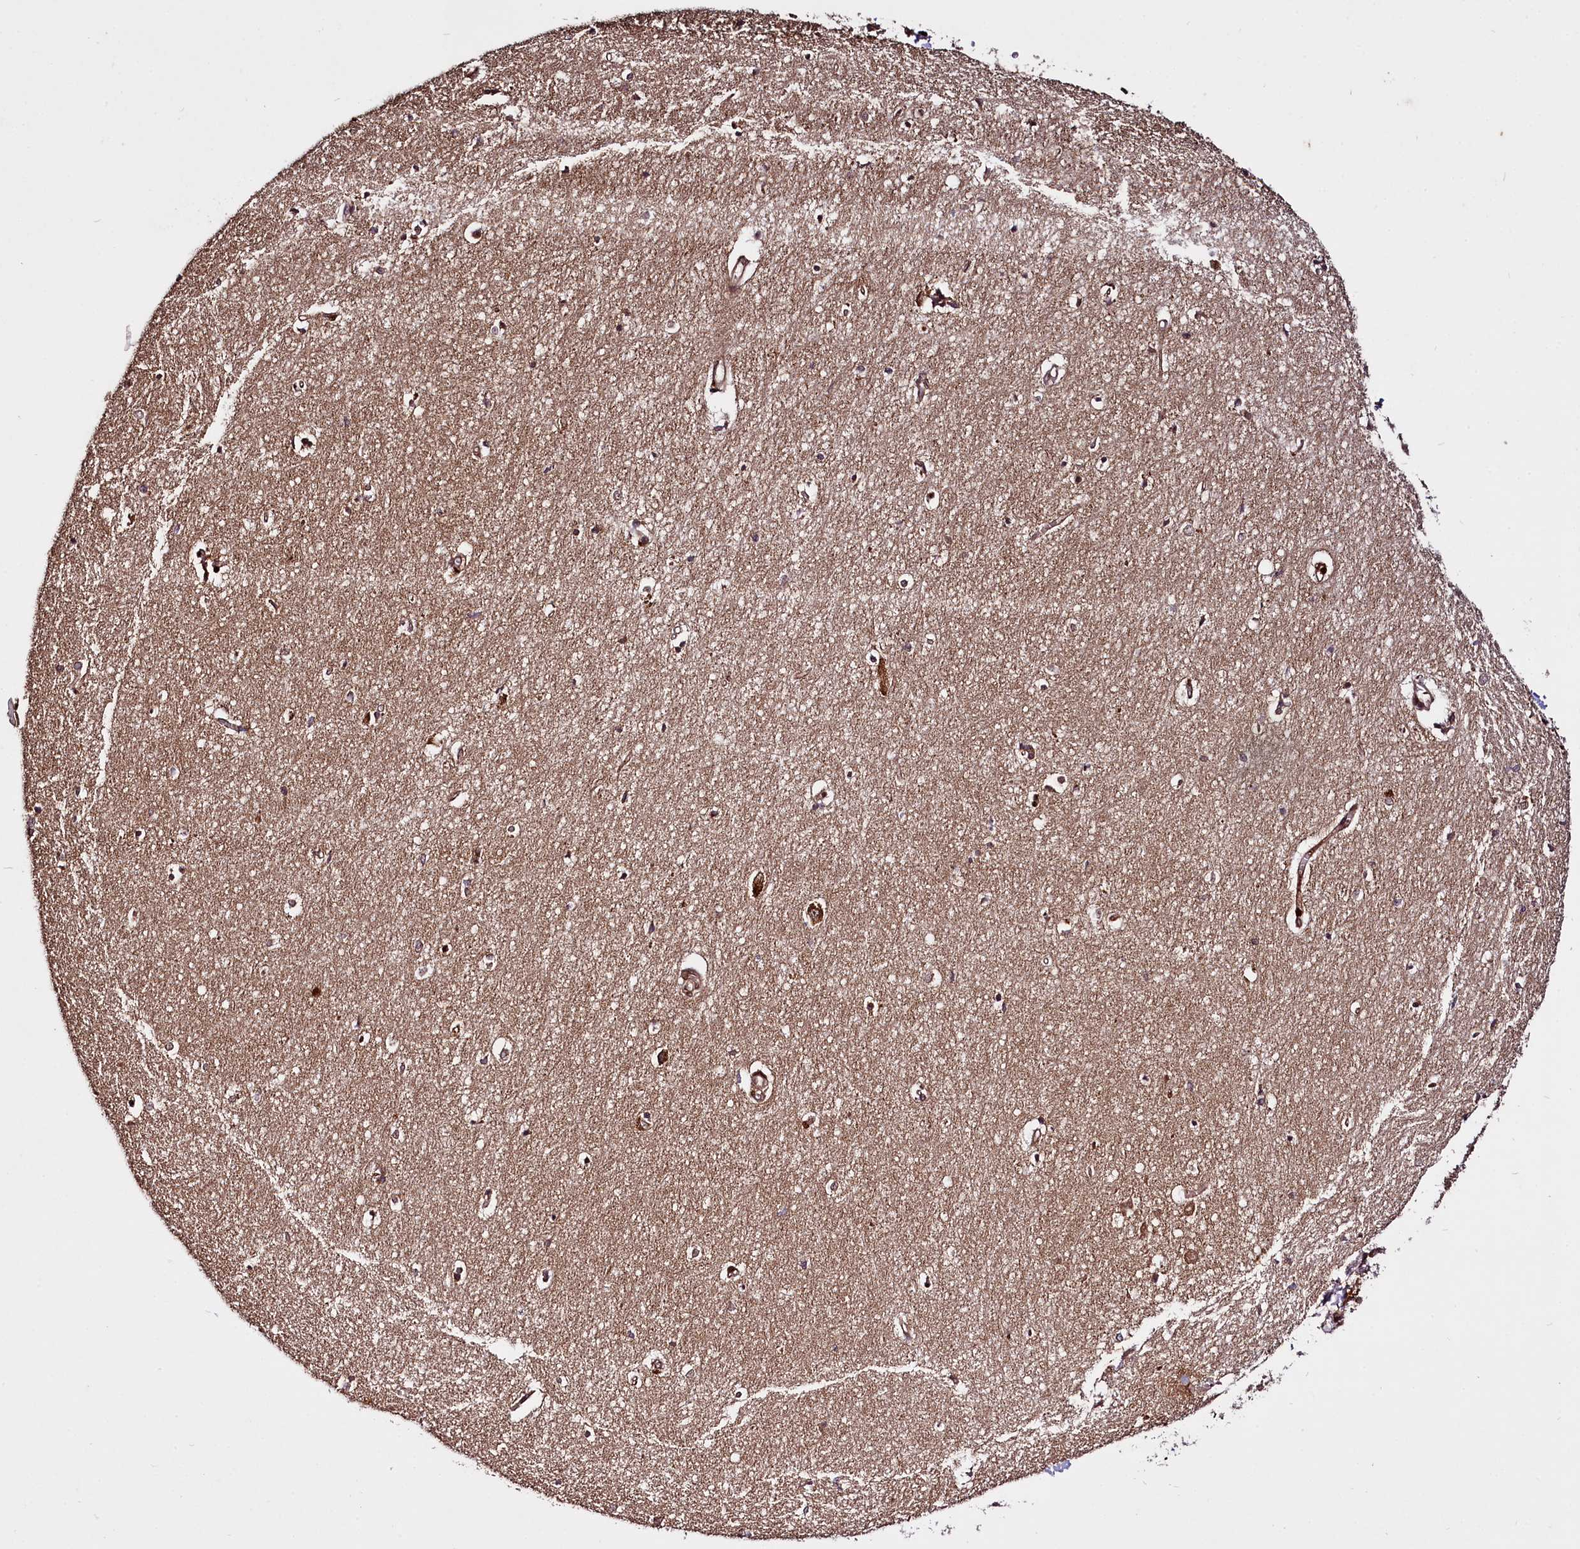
{"staining": {"intensity": "moderate", "quantity": "<25%", "location": "cytoplasmic/membranous"}, "tissue": "hippocampus", "cell_type": "Glial cells", "image_type": "normal", "snomed": [{"axis": "morphology", "description": "Normal tissue, NOS"}, {"axis": "topography", "description": "Hippocampus"}], "caption": "Immunohistochemical staining of benign human hippocampus displays <25% levels of moderate cytoplasmic/membranous protein expression in about <25% of glial cells.", "gene": "DCP1B", "patient": {"sex": "female", "age": 64}}